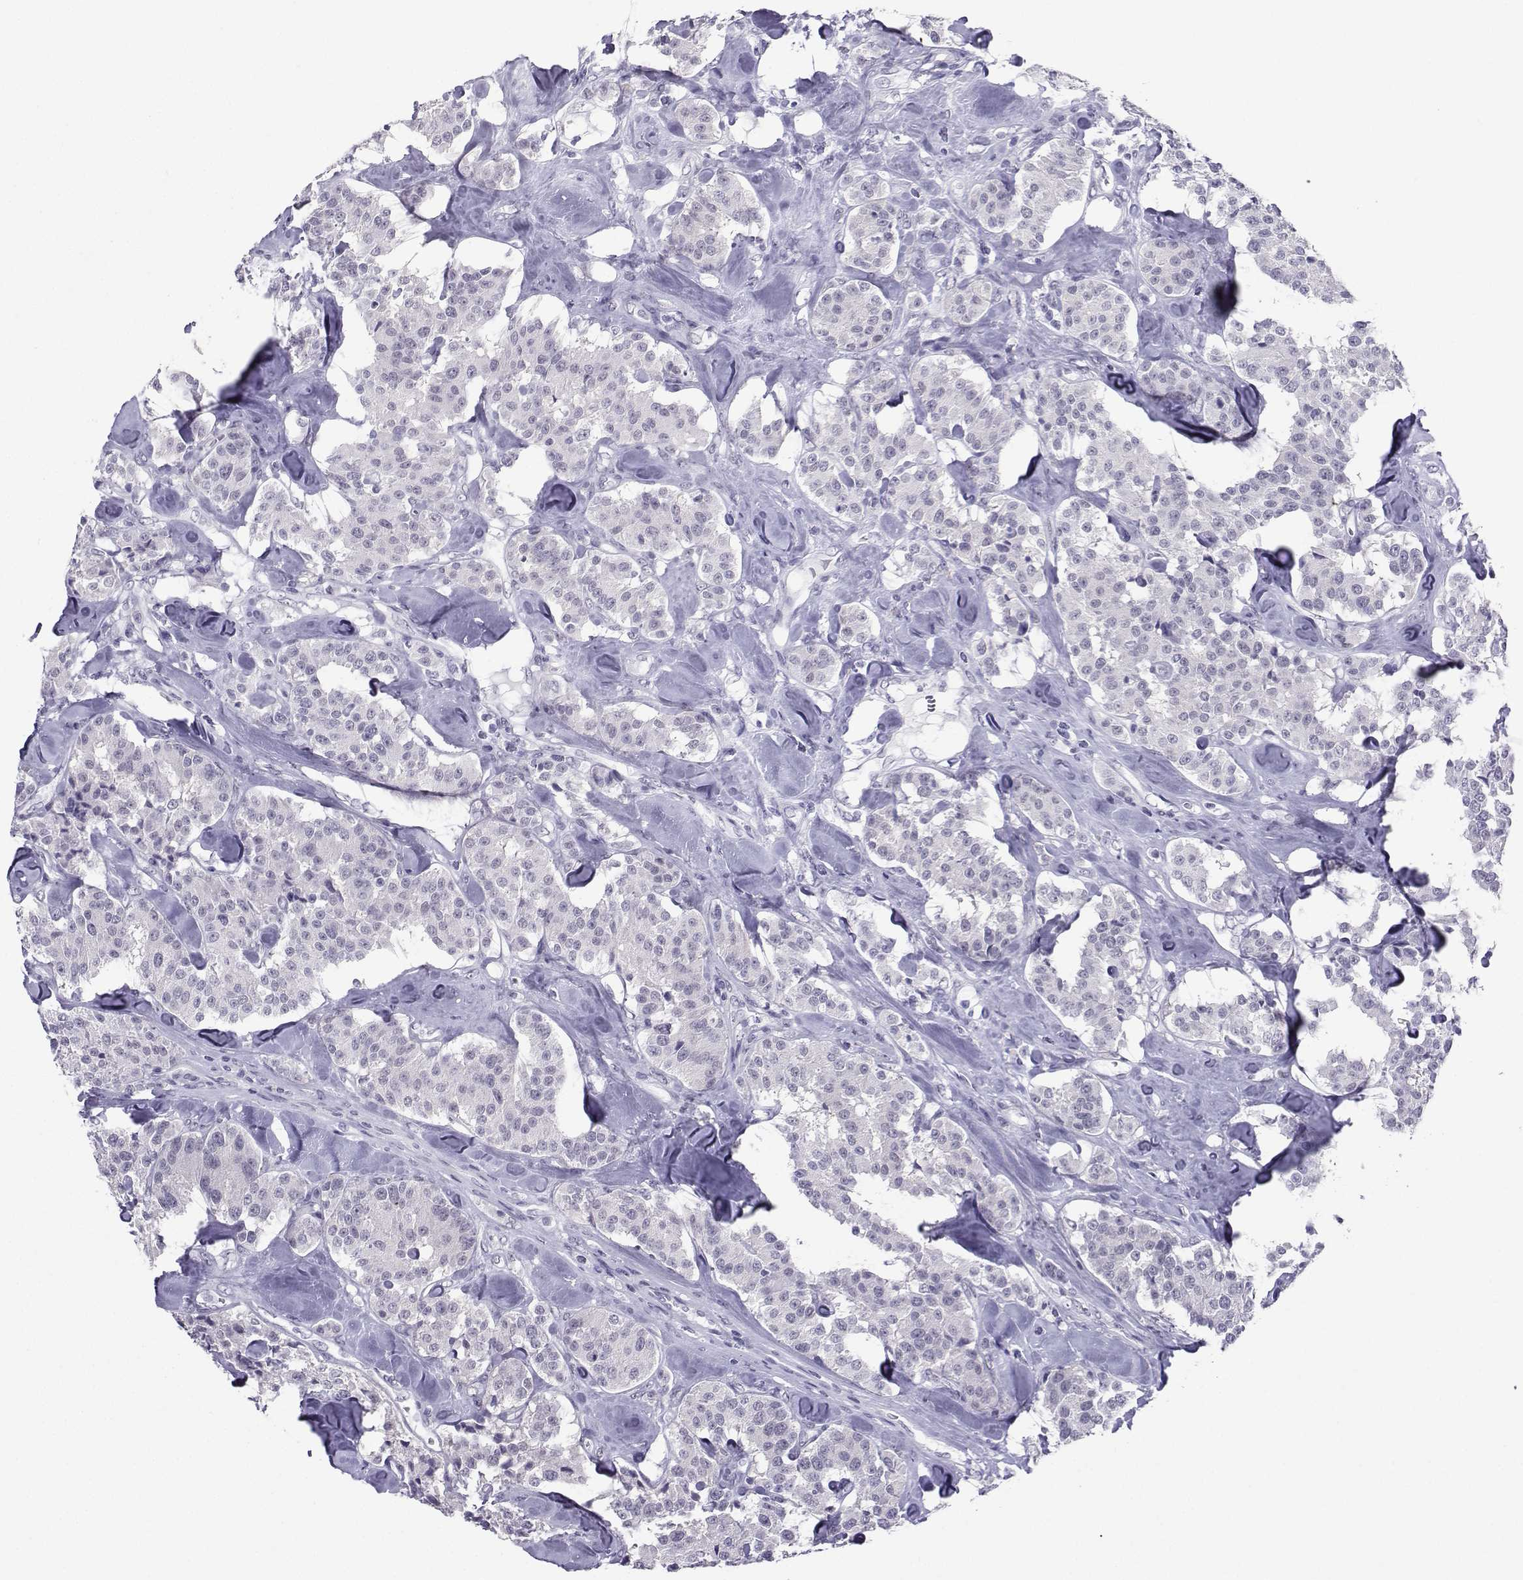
{"staining": {"intensity": "negative", "quantity": "none", "location": "none"}, "tissue": "carcinoid", "cell_type": "Tumor cells", "image_type": "cancer", "snomed": [{"axis": "morphology", "description": "Carcinoid, malignant, NOS"}, {"axis": "topography", "description": "Pancreas"}], "caption": "The image exhibits no staining of tumor cells in carcinoid.", "gene": "LORICRIN", "patient": {"sex": "male", "age": 41}}